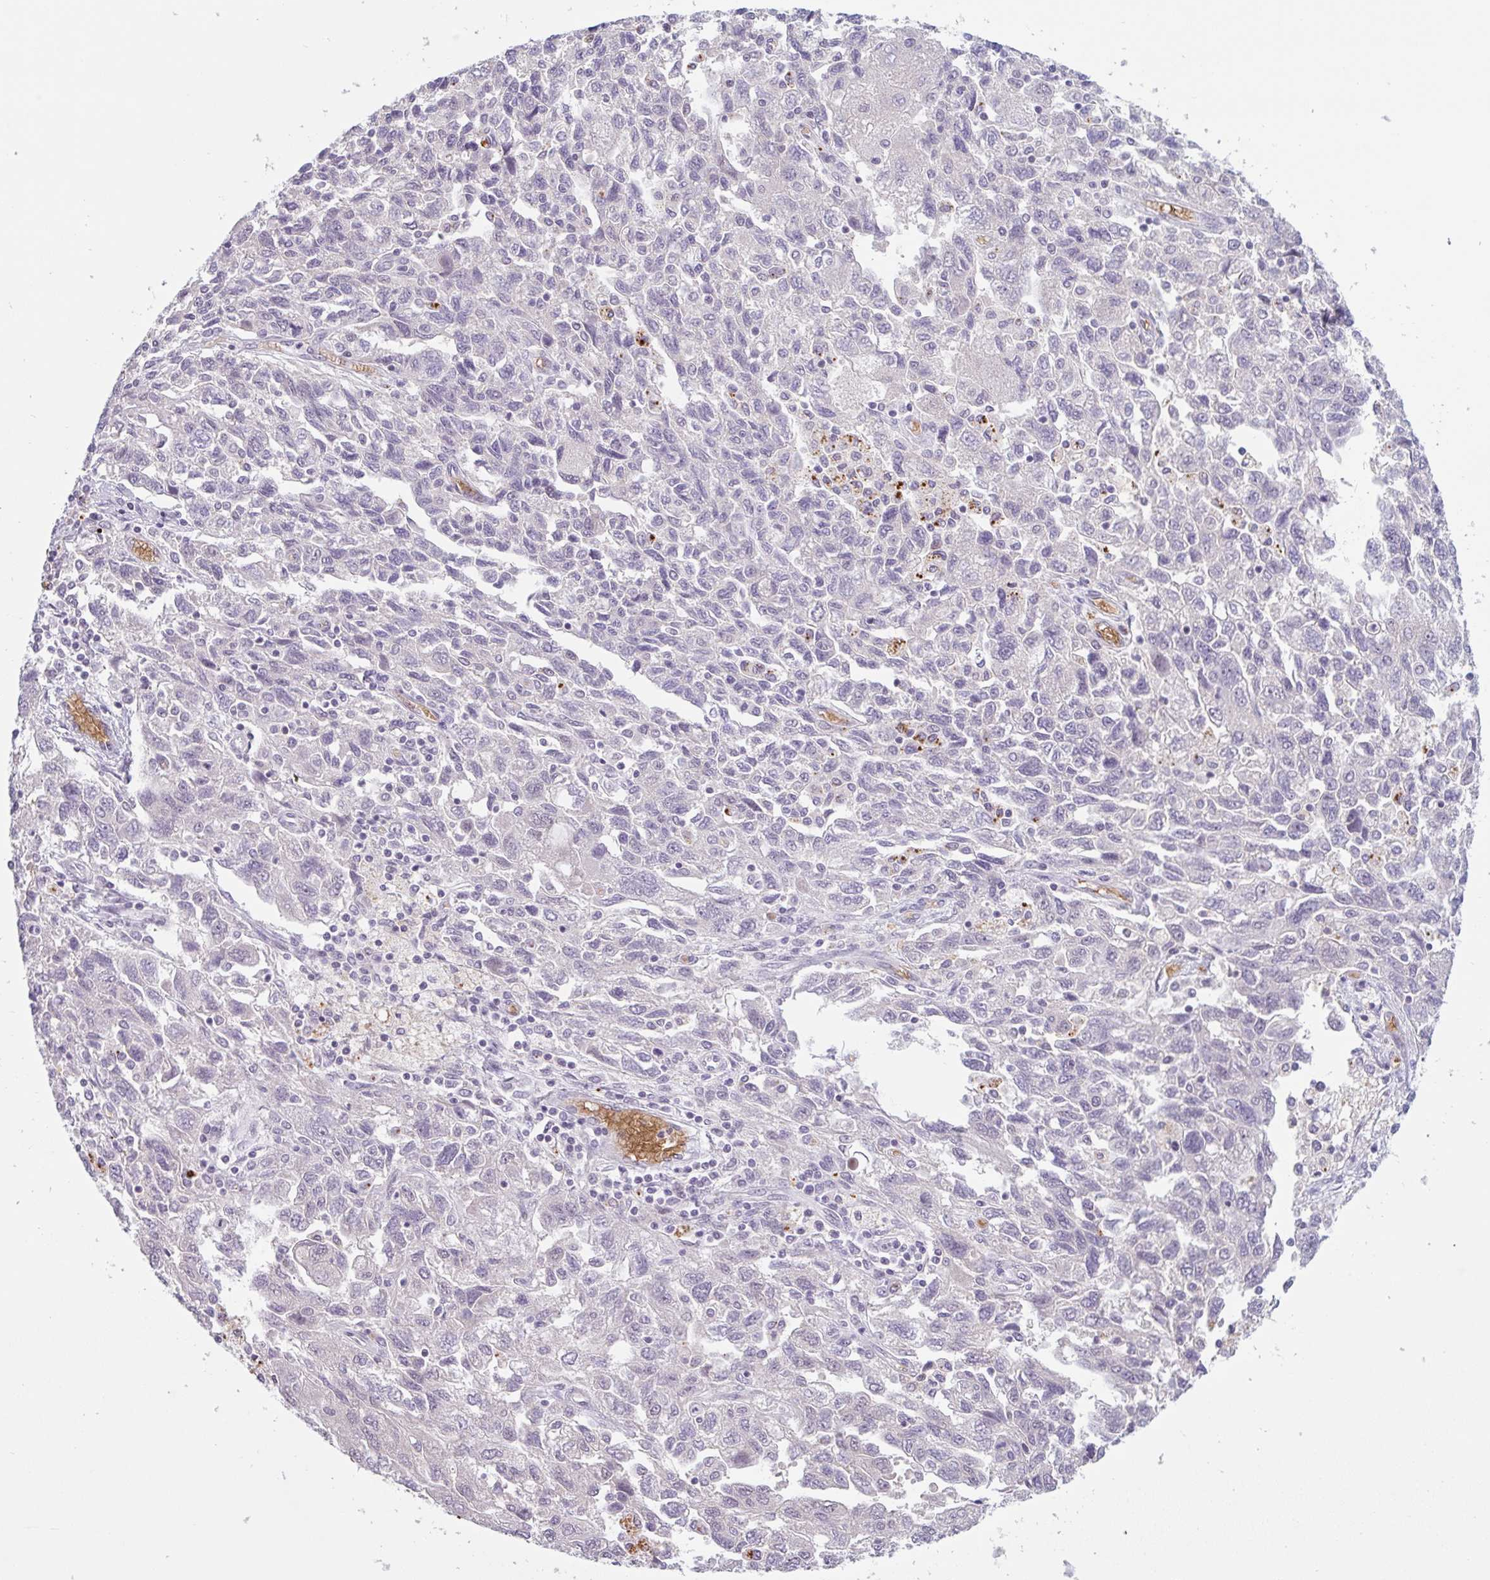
{"staining": {"intensity": "negative", "quantity": "none", "location": "none"}, "tissue": "ovarian cancer", "cell_type": "Tumor cells", "image_type": "cancer", "snomed": [{"axis": "morphology", "description": "Carcinoma, NOS"}, {"axis": "morphology", "description": "Cystadenocarcinoma, serous, NOS"}, {"axis": "topography", "description": "Ovary"}], "caption": "Protein analysis of carcinoma (ovarian) reveals no significant expression in tumor cells.", "gene": "RHAG", "patient": {"sex": "female", "age": 69}}